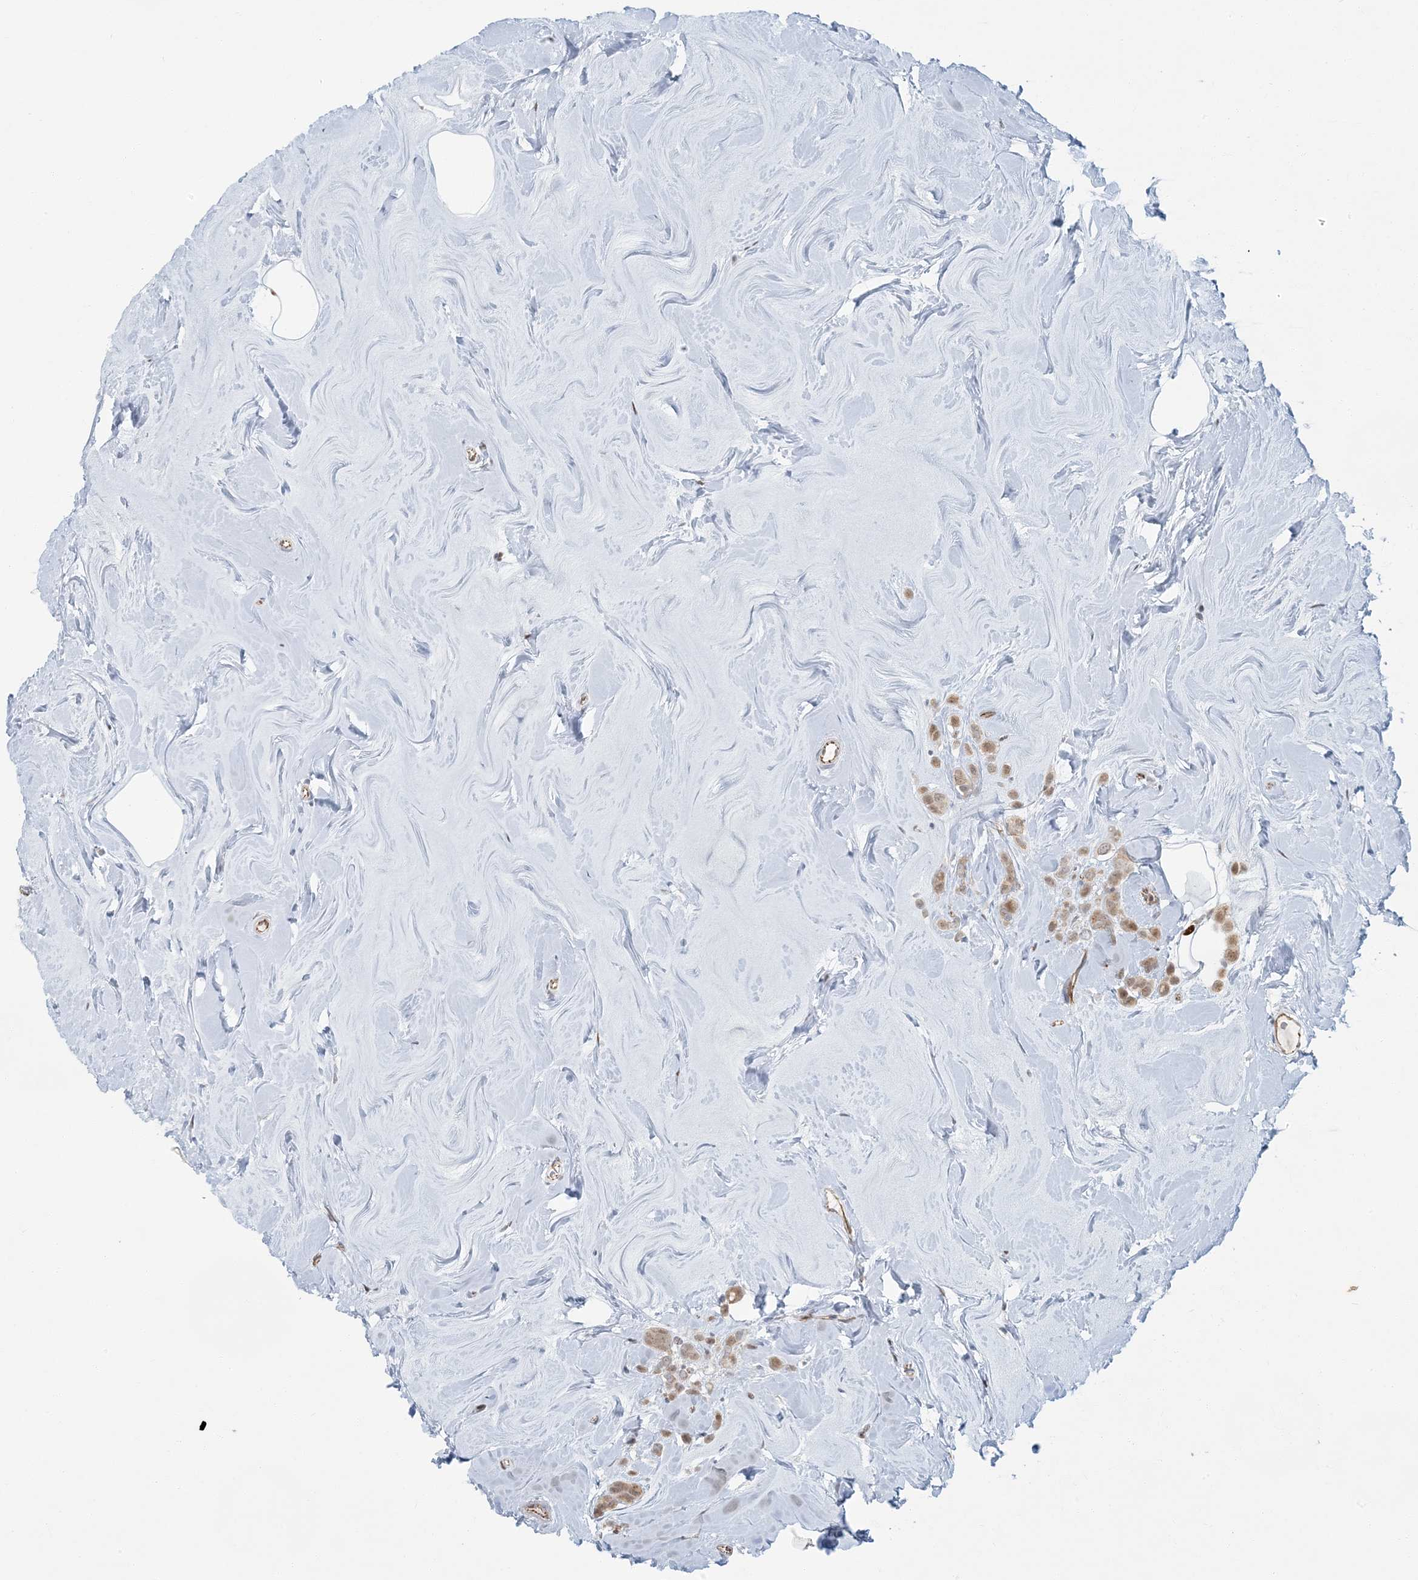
{"staining": {"intensity": "weak", "quantity": ">75%", "location": "cytoplasmic/membranous"}, "tissue": "breast cancer", "cell_type": "Tumor cells", "image_type": "cancer", "snomed": [{"axis": "morphology", "description": "Lobular carcinoma"}, {"axis": "topography", "description": "Breast"}], "caption": "A photomicrograph of lobular carcinoma (breast) stained for a protein exhibits weak cytoplasmic/membranous brown staining in tumor cells.", "gene": "AK9", "patient": {"sex": "female", "age": 47}}